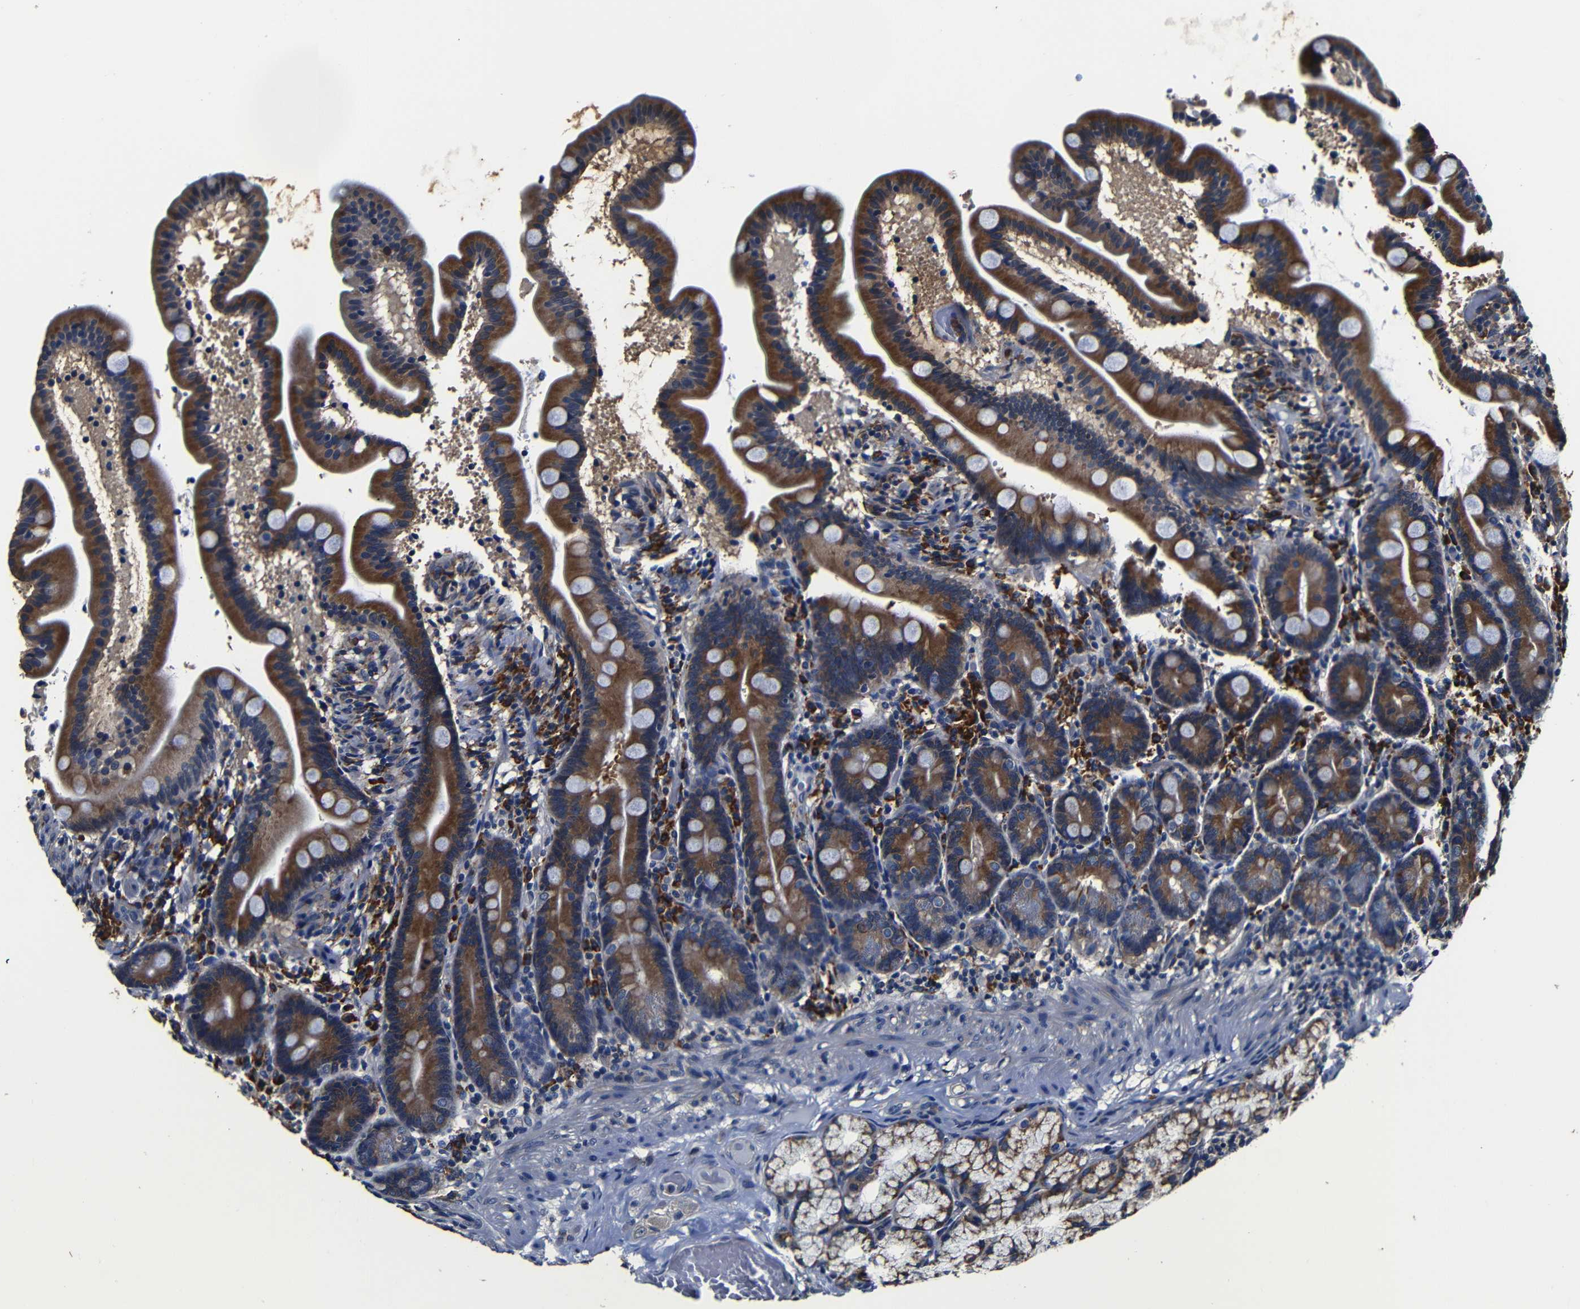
{"staining": {"intensity": "strong", "quantity": ">75%", "location": "cytoplasmic/membranous"}, "tissue": "duodenum", "cell_type": "Glandular cells", "image_type": "normal", "snomed": [{"axis": "morphology", "description": "Normal tissue, NOS"}, {"axis": "topography", "description": "Duodenum"}], "caption": "The image shows immunohistochemical staining of benign duodenum. There is strong cytoplasmic/membranous staining is identified in about >75% of glandular cells. The protein of interest is shown in brown color, while the nuclei are stained blue.", "gene": "SCN9A", "patient": {"sex": "male", "age": 54}}